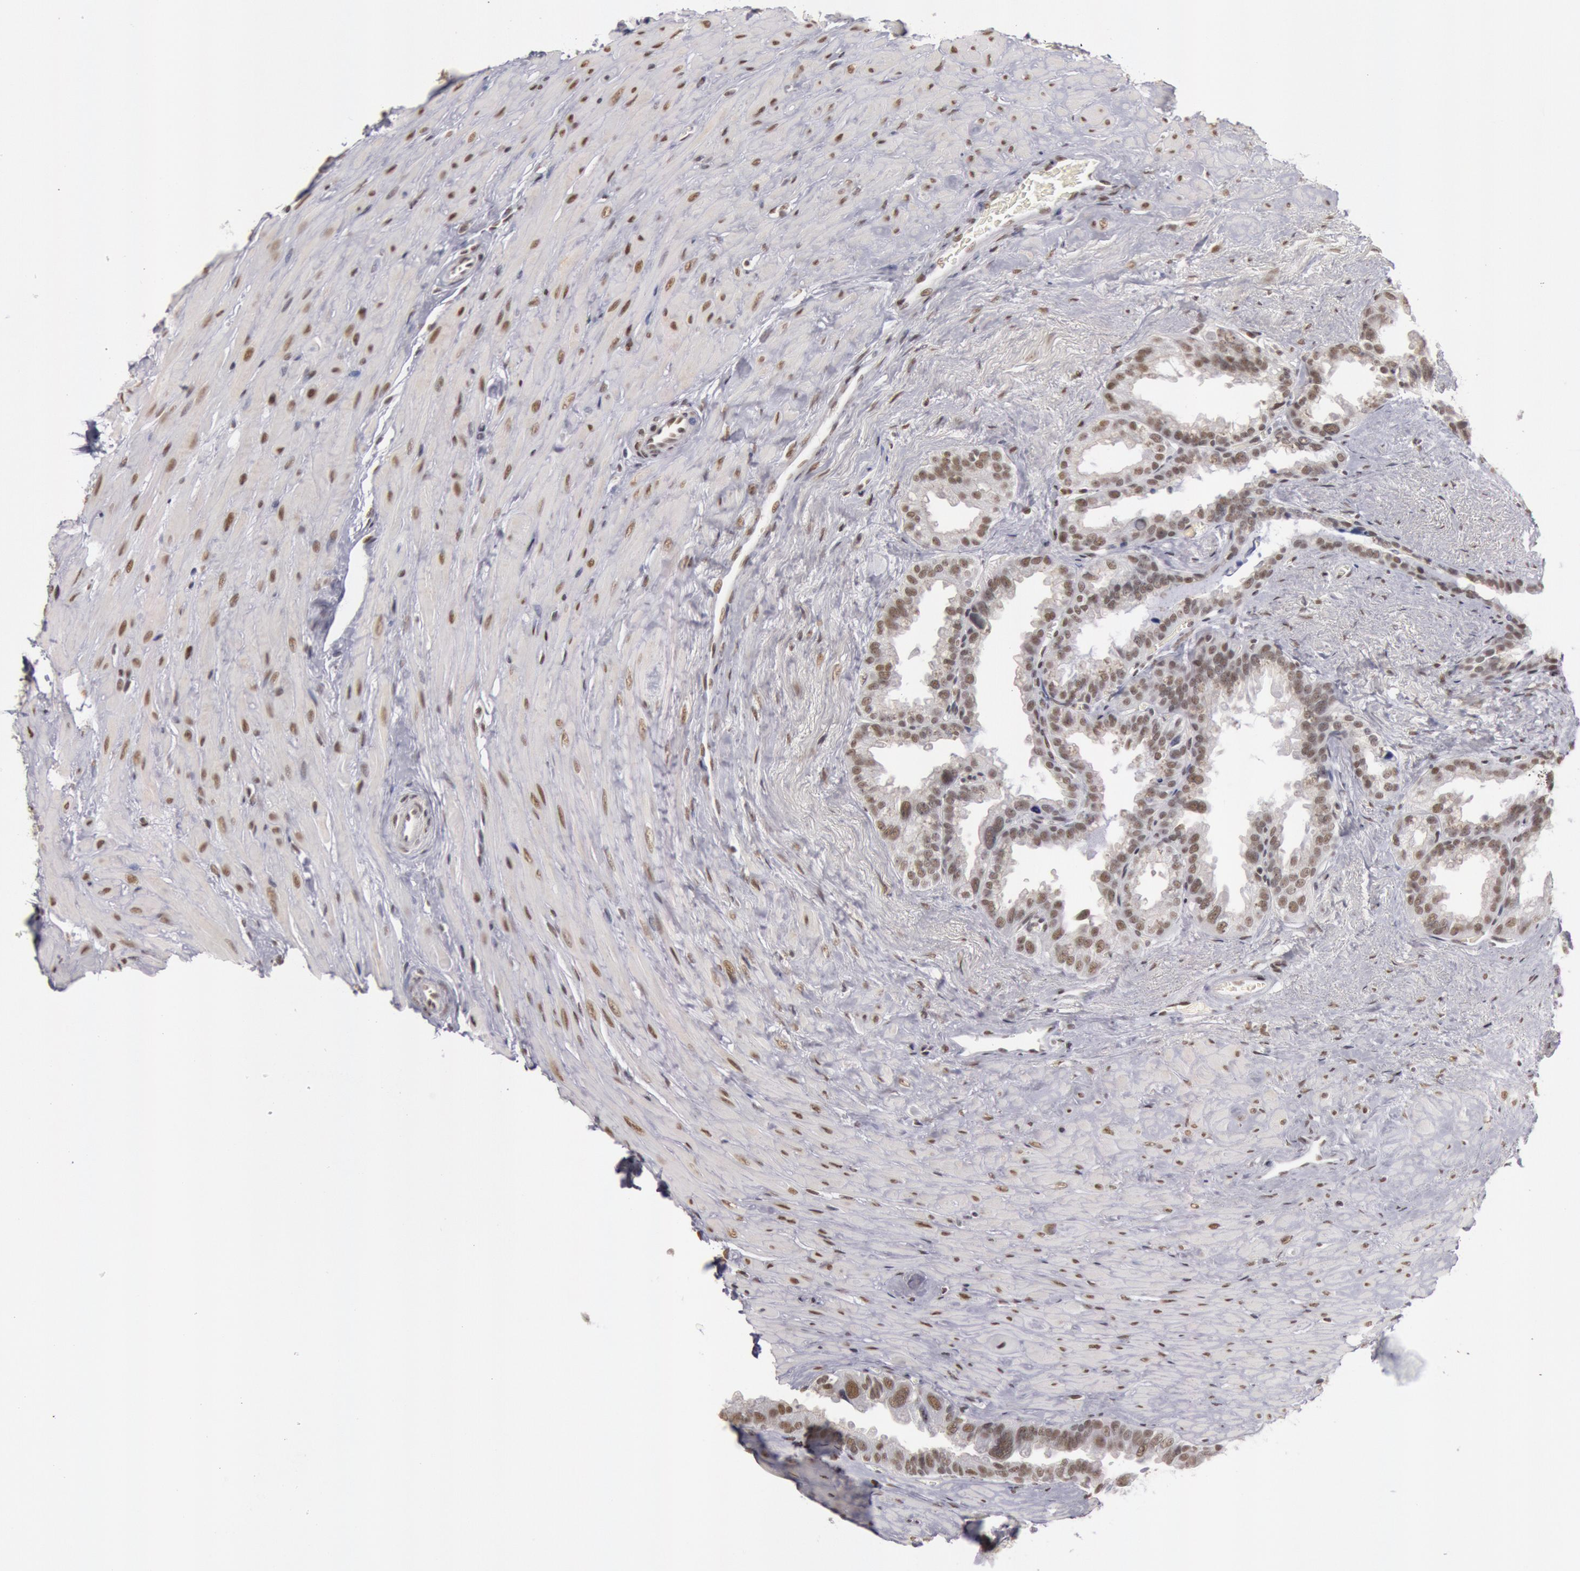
{"staining": {"intensity": "moderate", "quantity": ">75%", "location": "nuclear"}, "tissue": "seminal vesicle", "cell_type": "Glandular cells", "image_type": "normal", "snomed": [{"axis": "morphology", "description": "Normal tissue, NOS"}, {"axis": "topography", "description": "Prostate"}, {"axis": "topography", "description": "Seminal veicle"}], "caption": "Unremarkable seminal vesicle reveals moderate nuclear positivity in about >75% of glandular cells (Stains: DAB (3,3'-diaminobenzidine) in brown, nuclei in blue, Microscopy: brightfield microscopy at high magnification)..", "gene": "ESS2", "patient": {"sex": "male", "age": 63}}